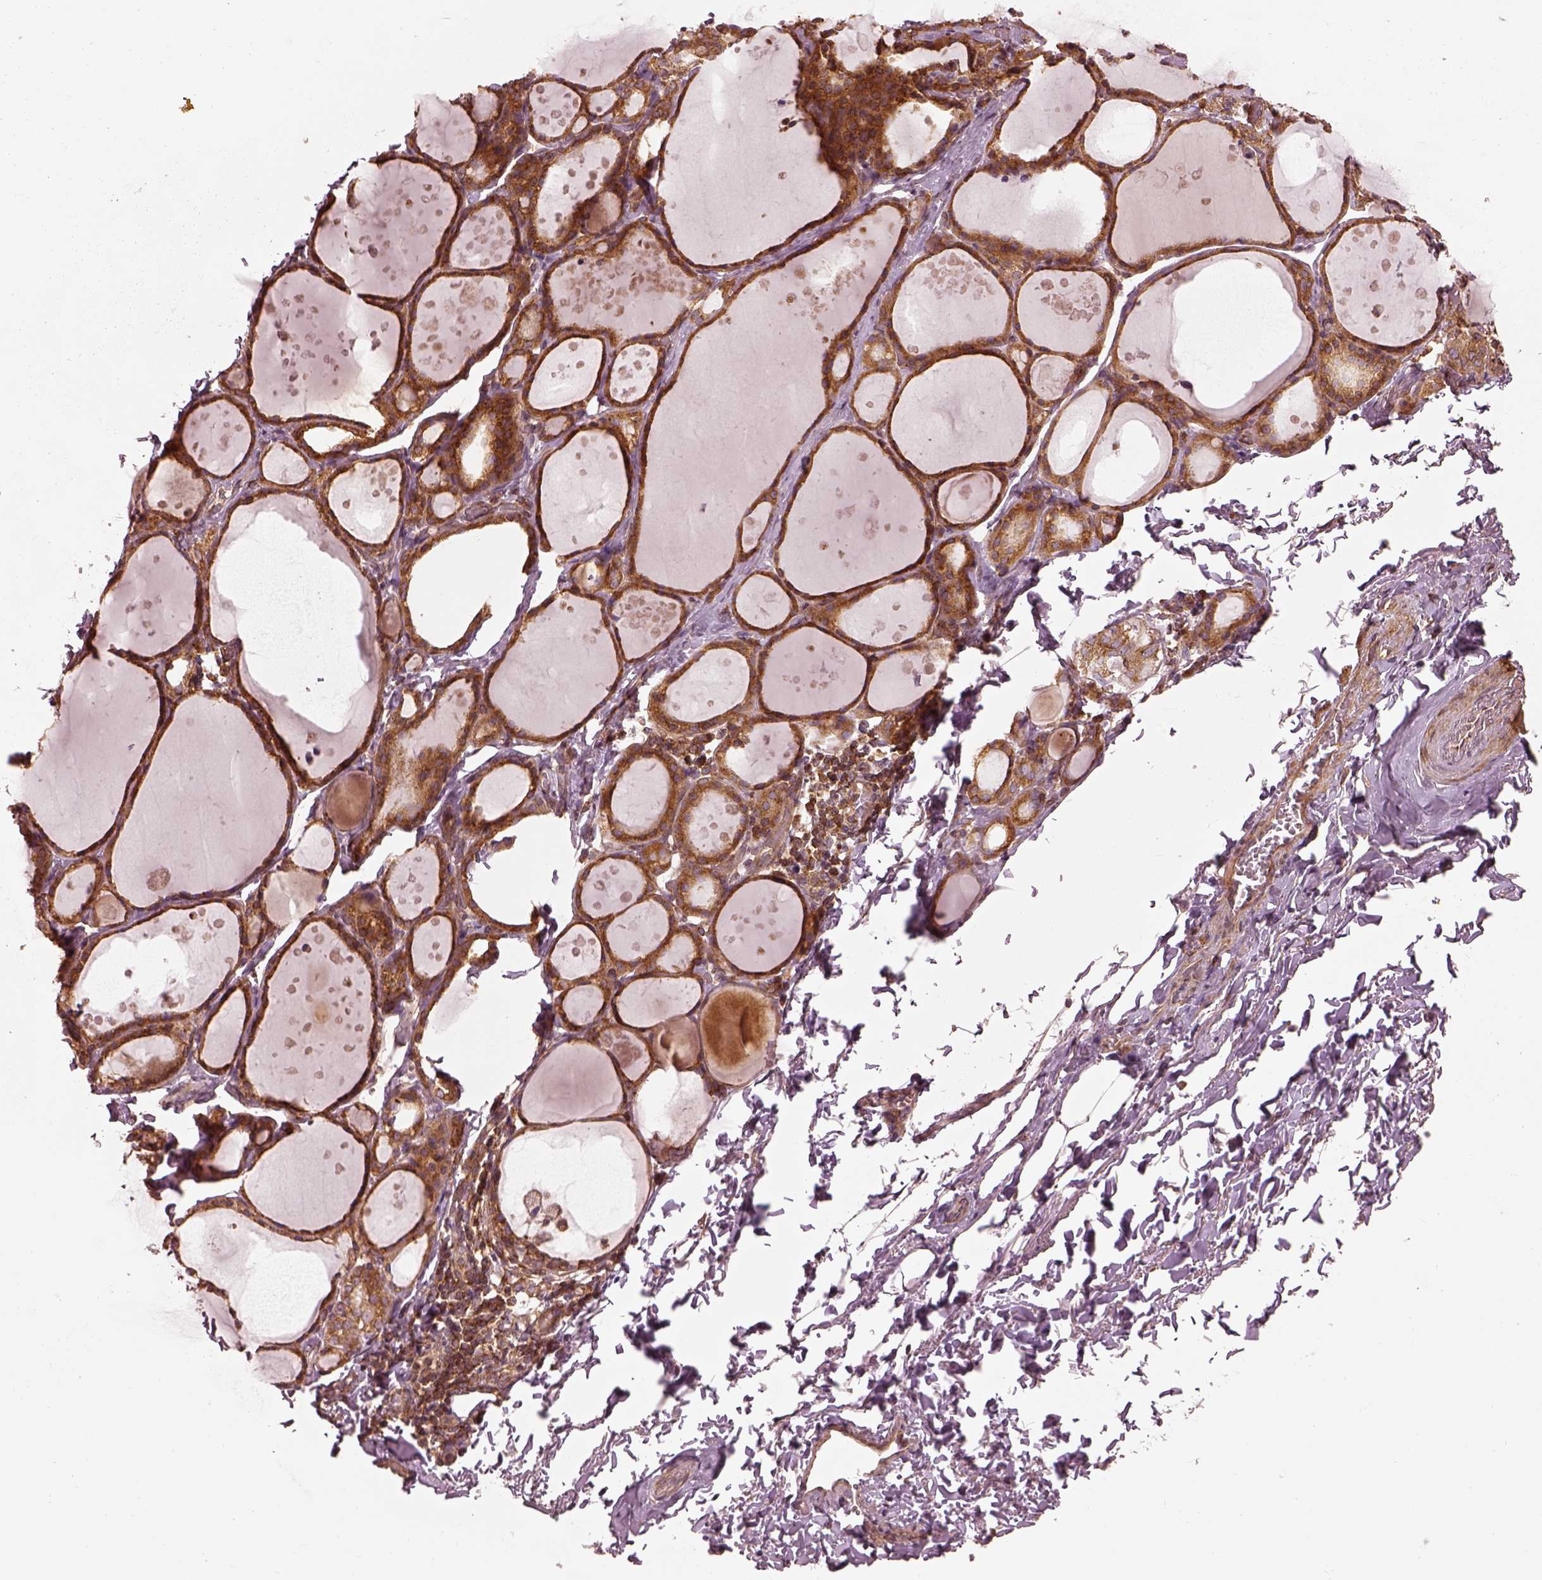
{"staining": {"intensity": "strong", "quantity": ">75%", "location": "cytoplasmic/membranous"}, "tissue": "thyroid gland", "cell_type": "Glandular cells", "image_type": "normal", "snomed": [{"axis": "morphology", "description": "Normal tissue, NOS"}, {"axis": "topography", "description": "Thyroid gland"}], "caption": "Brown immunohistochemical staining in normal human thyroid gland reveals strong cytoplasmic/membranous staining in about >75% of glandular cells. (Stains: DAB (3,3'-diaminobenzidine) in brown, nuclei in blue, Microscopy: brightfield microscopy at high magnification).", "gene": "LSM14A", "patient": {"sex": "male", "age": 68}}